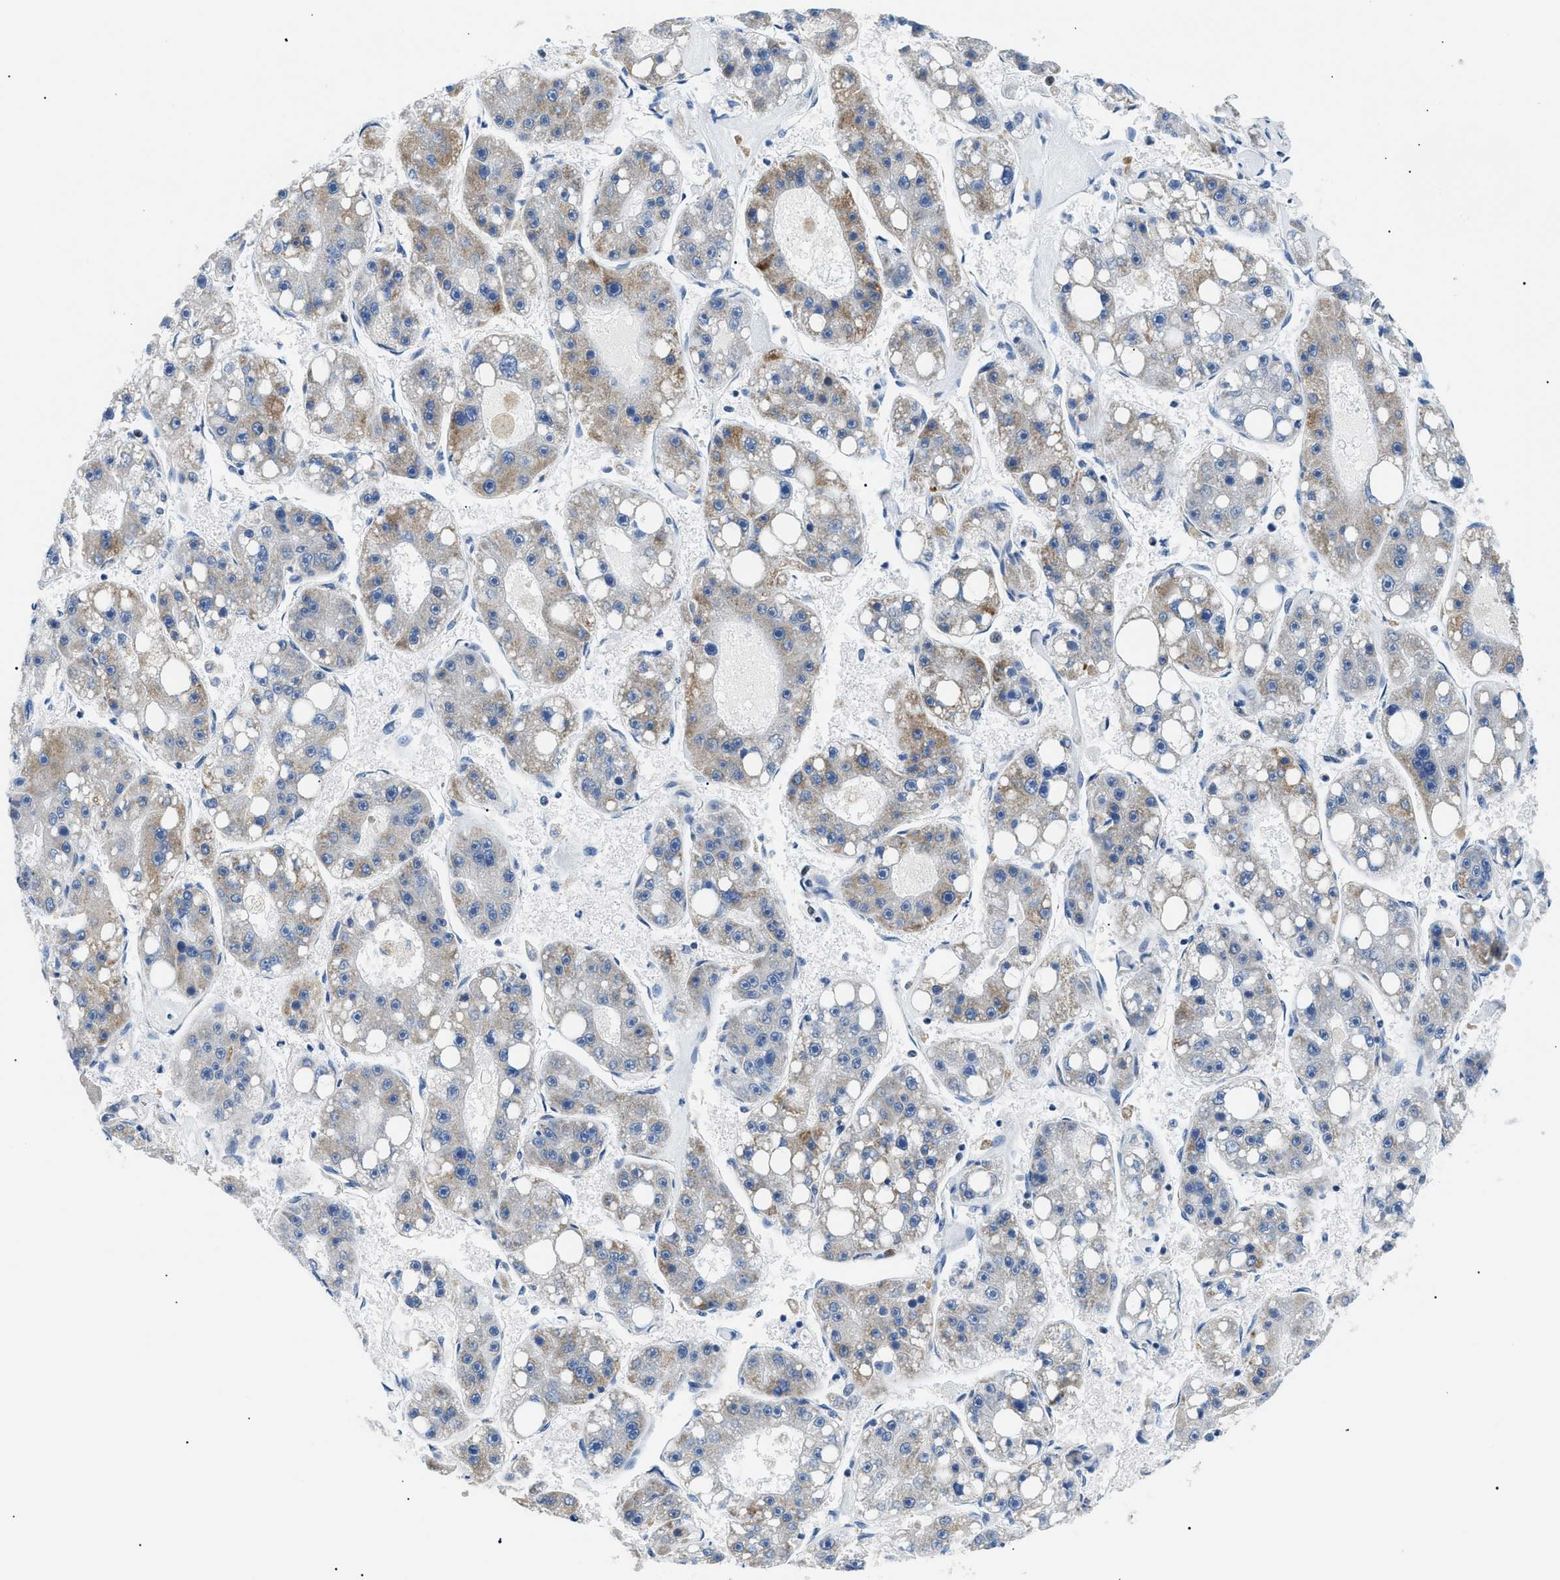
{"staining": {"intensity": "weak", "quantity": ">75%", "location": "cytoplasmic/membranous"}, "tissue": "liver cancer", "cell_type": "Tumor cells", "image_type": "cancer", "snomed": [{"axis": "morphology", "description": "Carcinoma, Hepatocellular, NOS"}, {"axis": "topography", "description": "Liver"}], "caption": "The immunohistochemical stain labels weak cytoplasmic/membranous positivity in tumor cells of hepatocellular carcinoma (liver) tissue.", "gene": "SMARCC1", "patient": {"sex": "female", "age": 61}}